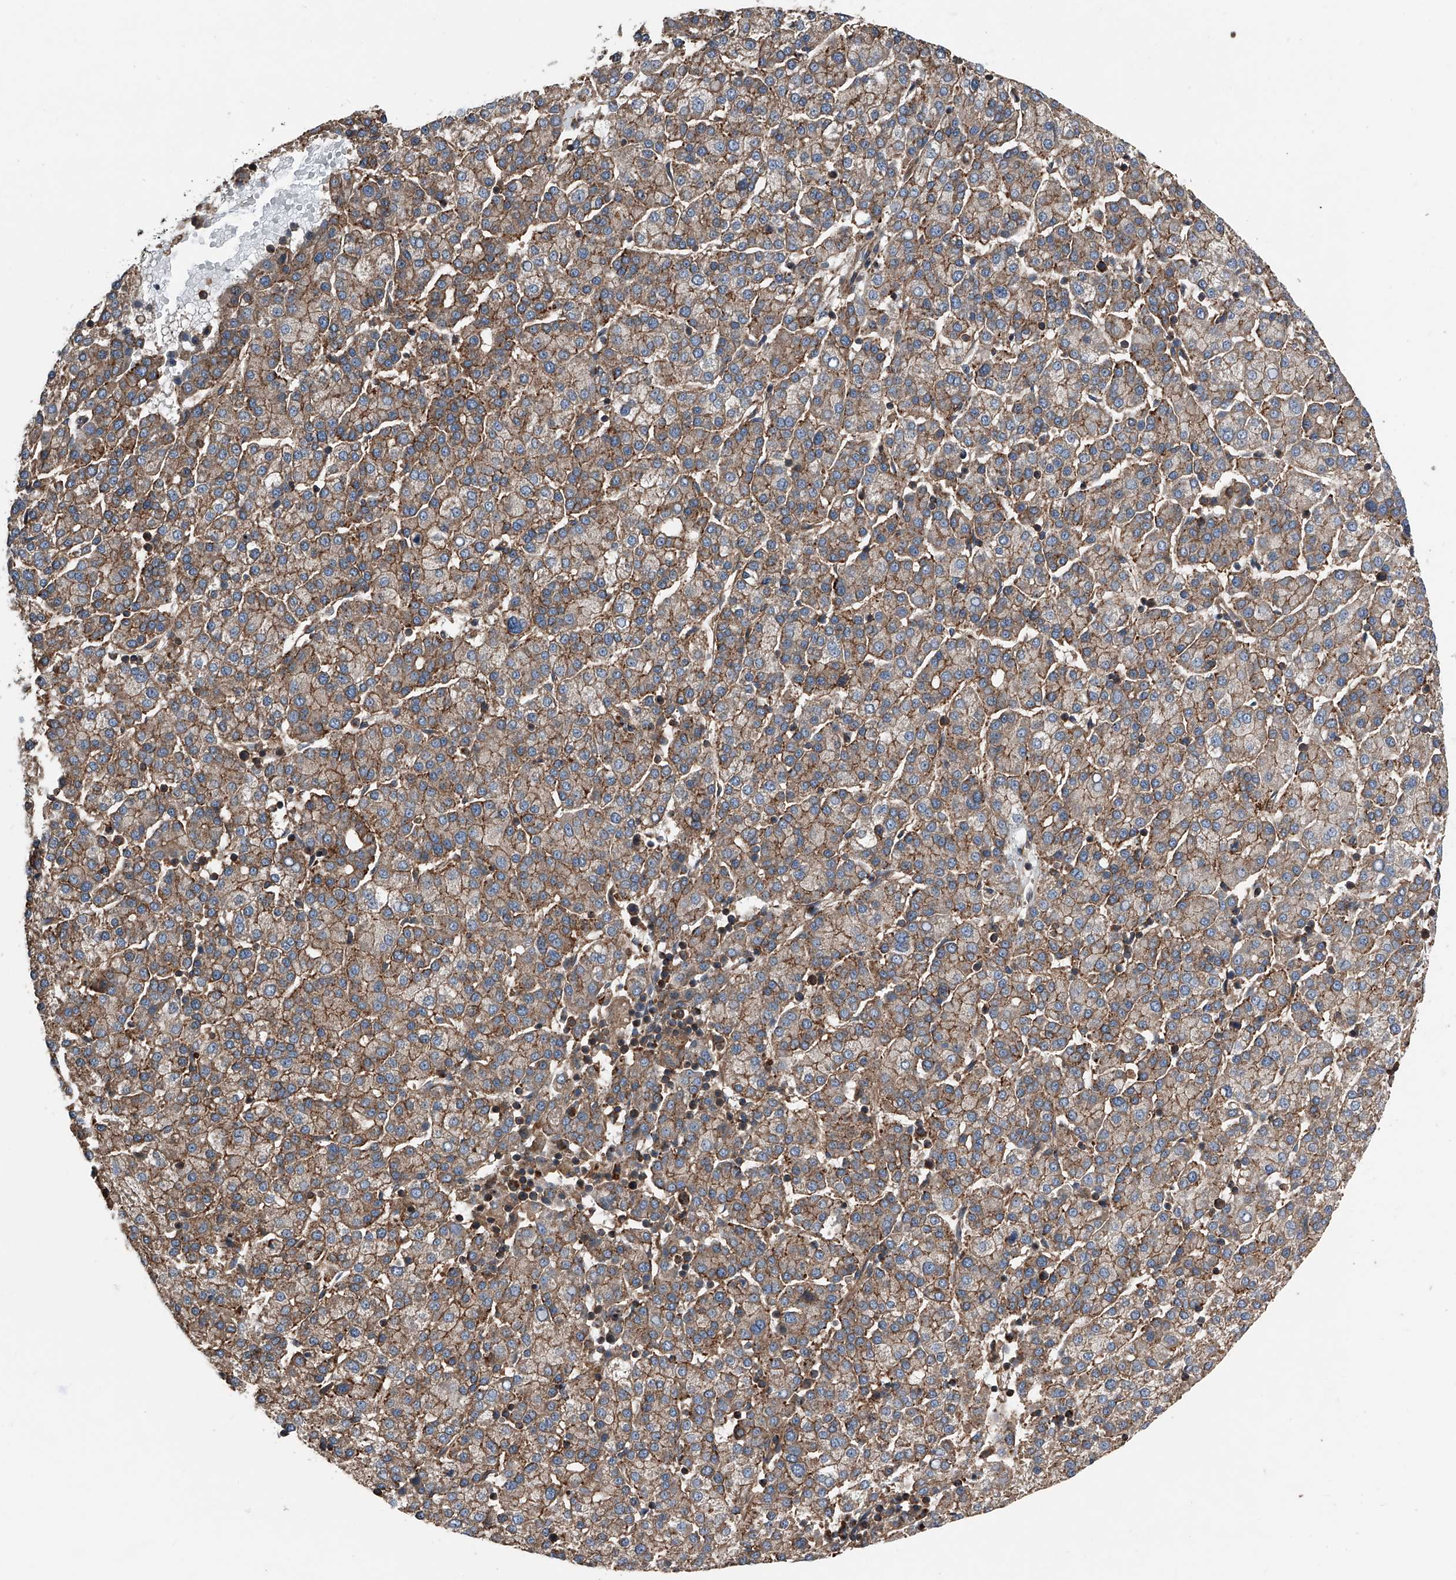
{"staining": {"intensity": "moderate", "quantity": ">75%", "location": "cytoplasmic/membranous"}, "tissue": "liver cancer", "cell_type": "Tumor cells", "image_type": "cancer", "snomed": [{"axis": "morphology", "description": "Carcinoma, Hepatocellular, NOS"}, {"axis": "topography", "description": "Liver"}], "caption": "DAB immunohistochemical staining of liver hepatocellular carcinoma demonstrates moderate cytoplasmic/membranous protein staining in about >75% of tumor cells. The protein of interest is stained brown, and the nuclei are stained in blue (DAB IHC with brightfield microscopy, high magnification).", "gene": "KCNJ2", "patient": {"sex": "female", "age": 58}}